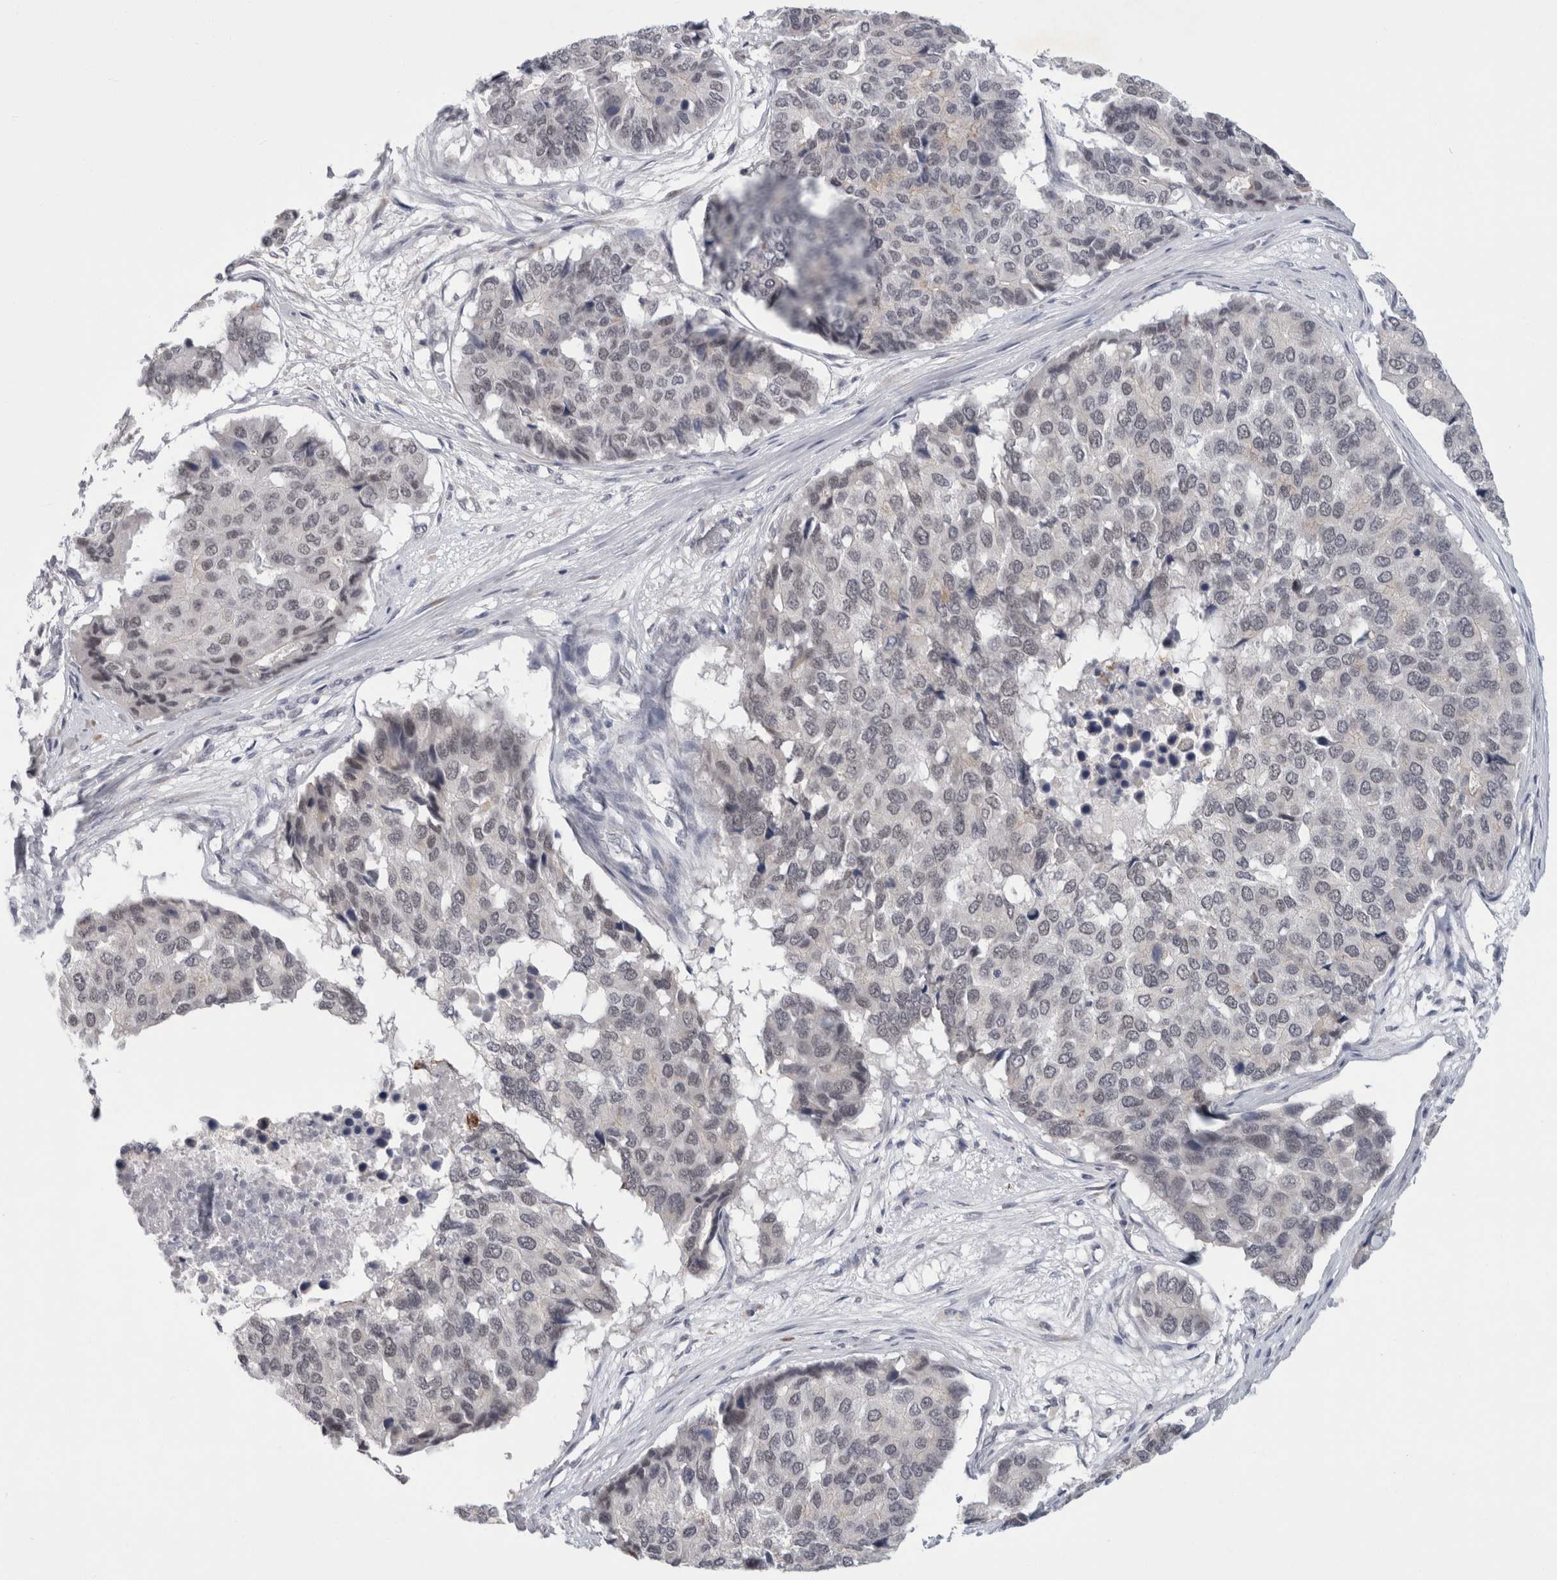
{"staining": {"intensity": "negative", "quantity": "none", "location": "none"}, "tissue": "pancreatic cancer", "cell_type": "Tumor cells", "image_type": "cancer", "snomed": [{"axis": "morphology", "description": "Adenocarcinoma, NOS"}, {"axis": "topography", "description": "Pancreas"}], "caption": "This is an immunohistochemistry (IHC) photomicrograph of adenocarcinoma (pancreatic). There is no staining in tumor cells.", "gene": "NIPA1", "patient": {"sex": "male", "age": 50}}